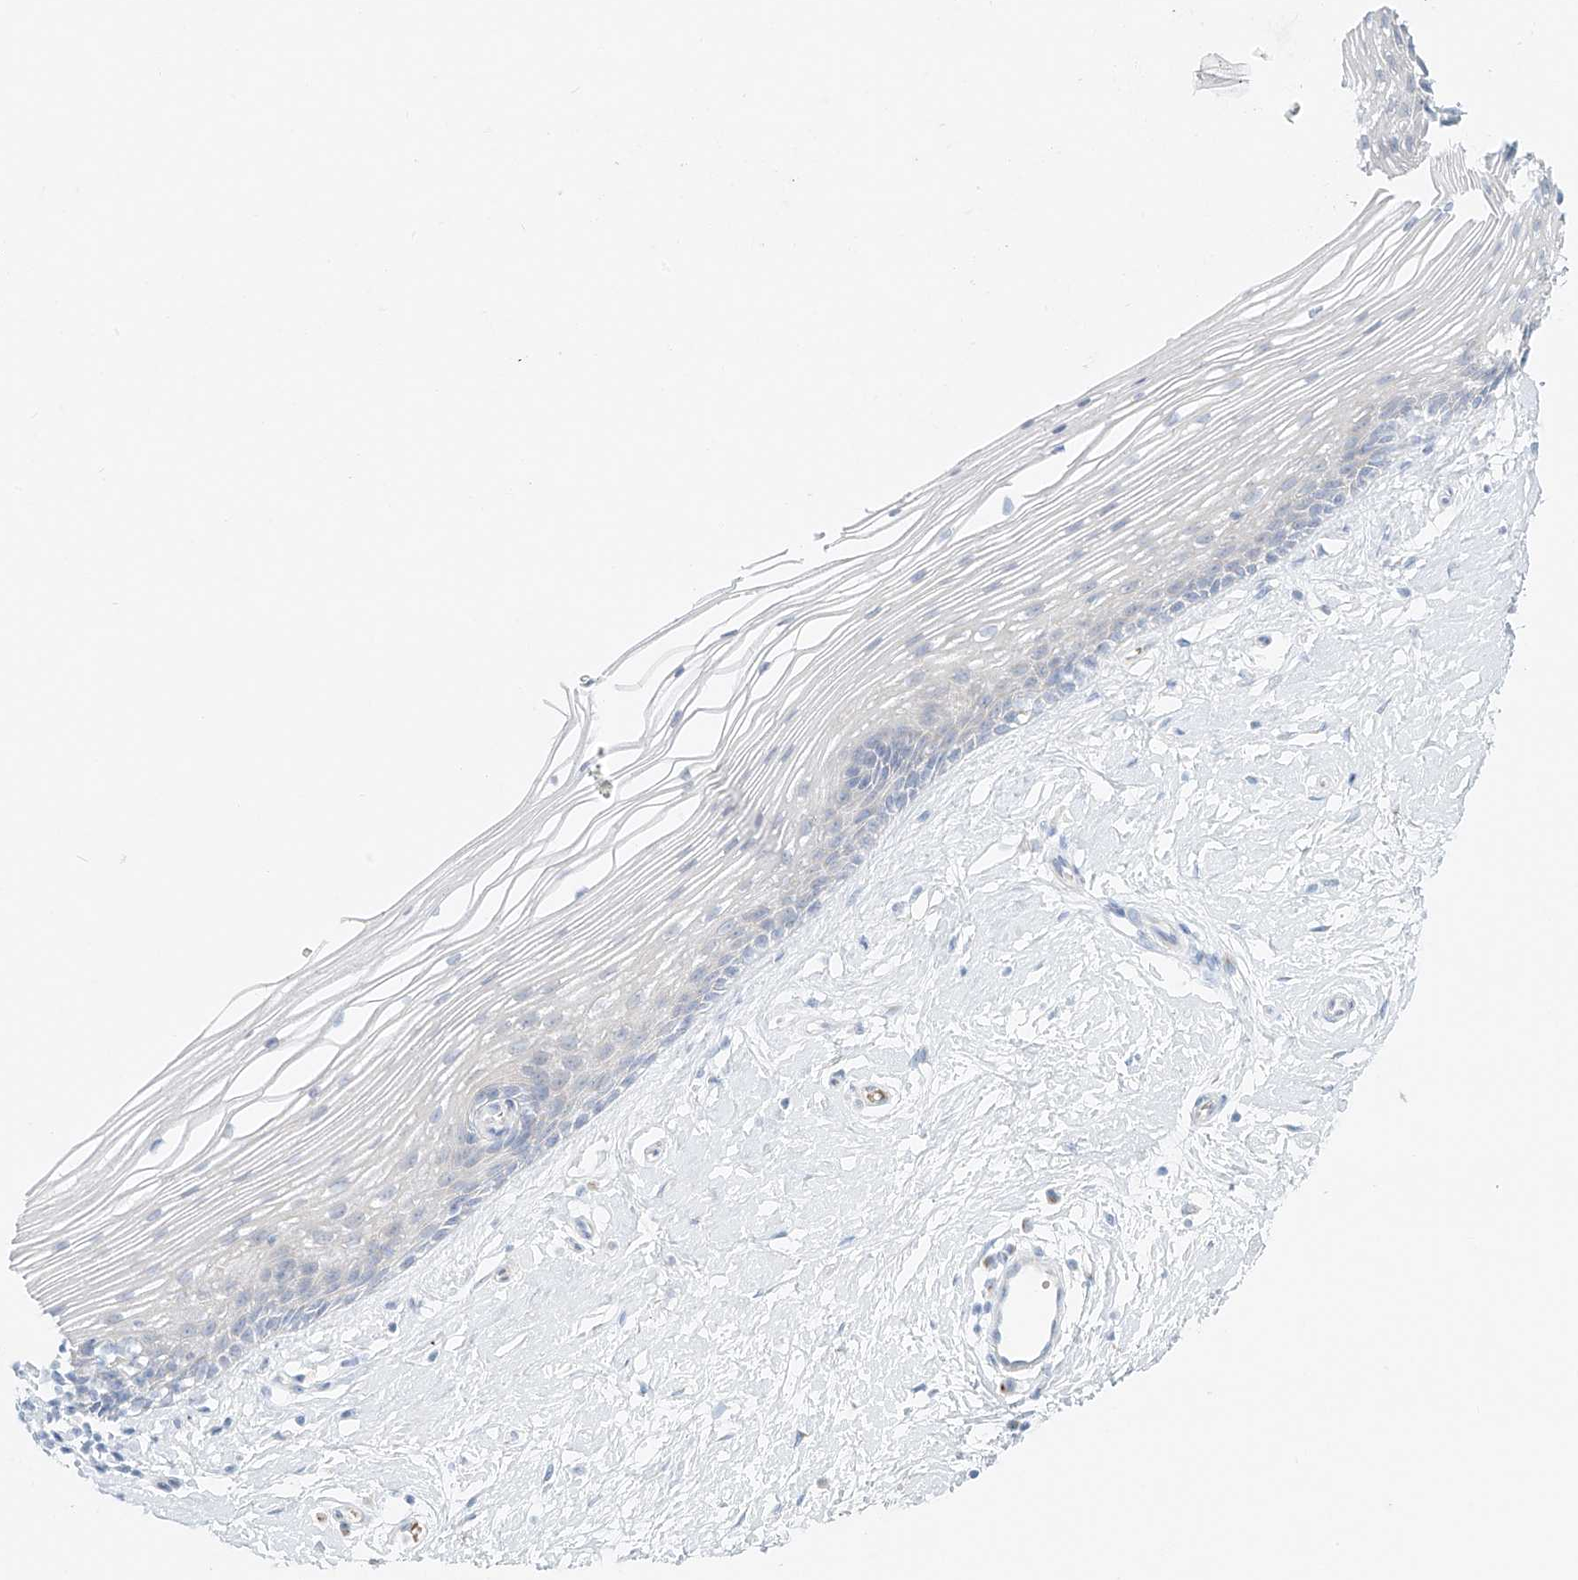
{"staining": {"intensity": "negative", "quantity": "none", "location": "none"}, "tissue": "vagina", "cell_type": "Squamous epithelial cells", "image_type": "normal", "snomed": [{"axis": "morphology", "description": "Normal tissue, NOS"}, {"axis": "topography", "description": "Vagina"}], "caption": "The histopathology image reveals no significant positivity in squamous epithelial cells of vagina. (DAB (3,3'-diaminobenzidine) immunohistochemistry, high magnification).", "gene": "EIPR1", "patient": {"sex": "female", "age": 46}}